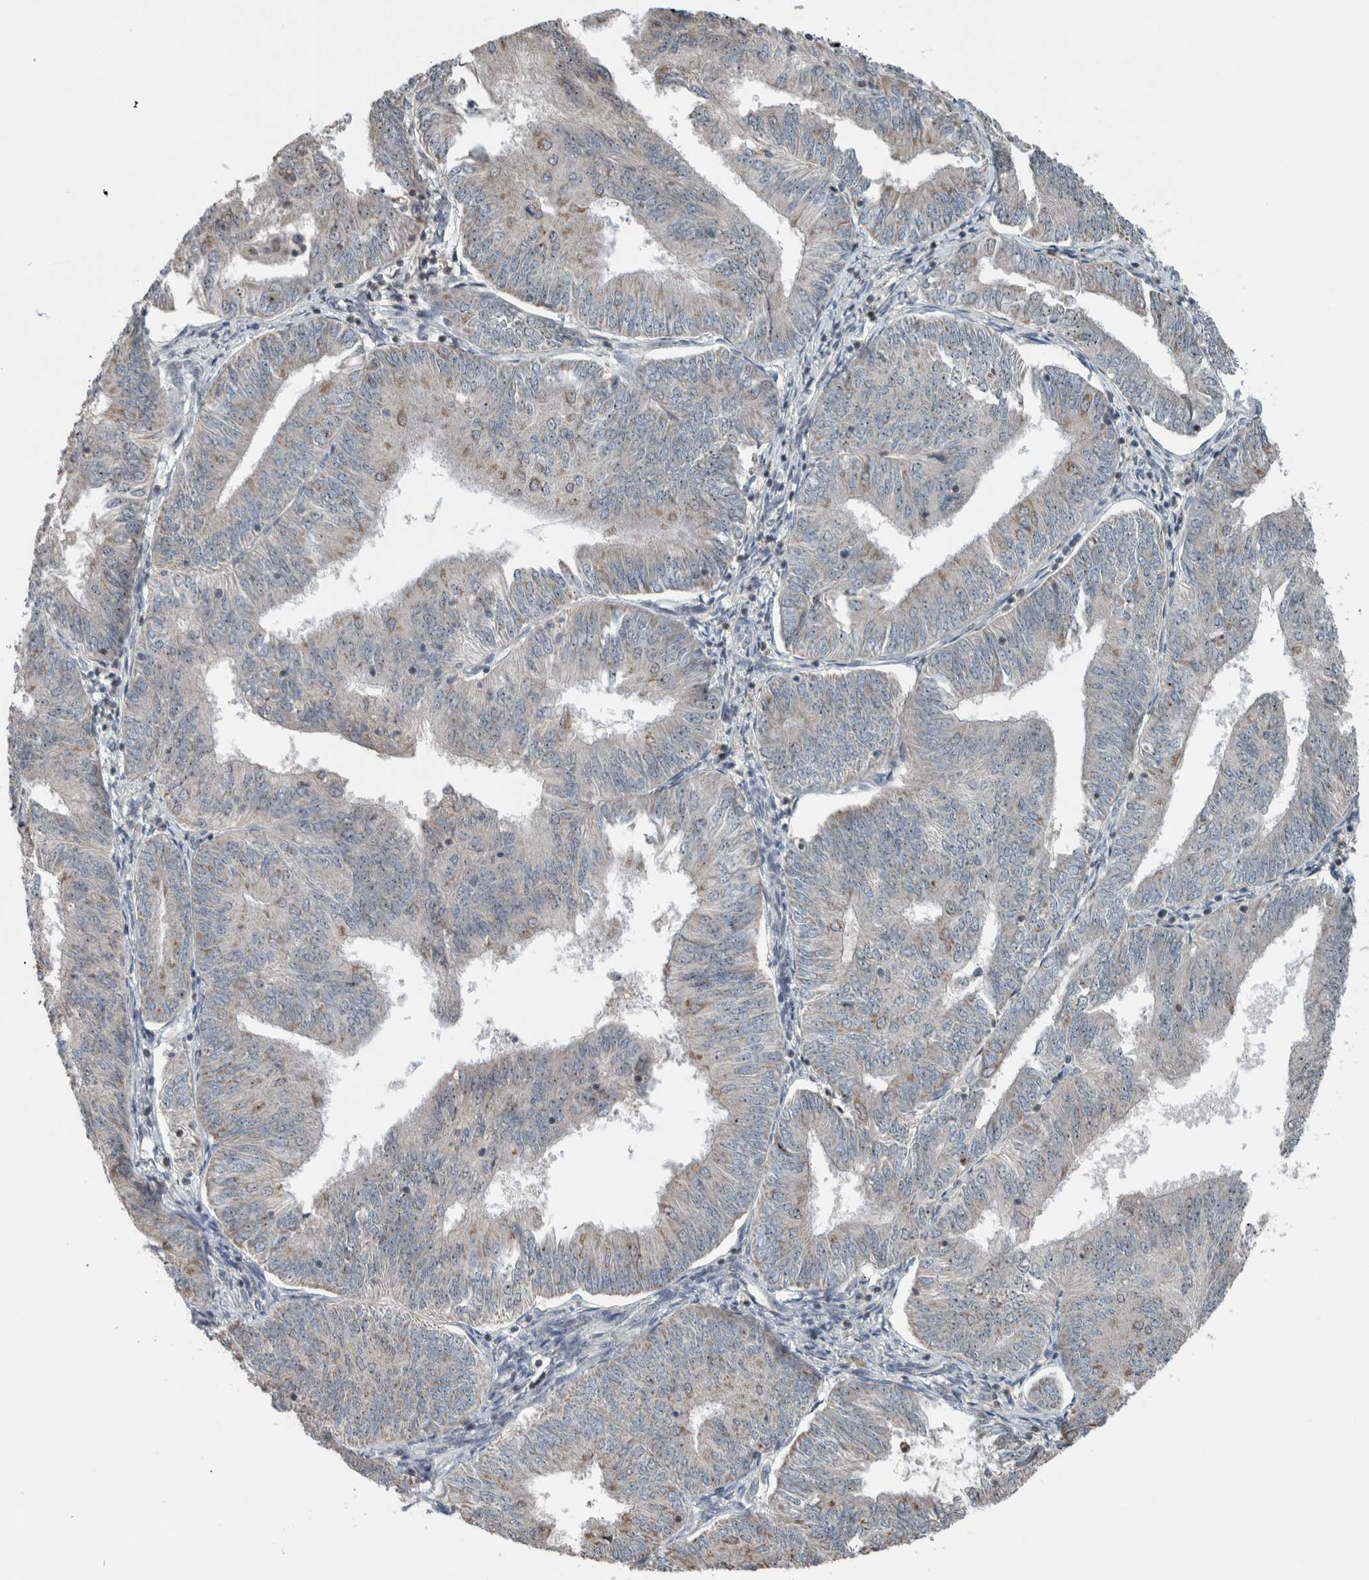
{"staining": {"intensity": "moderate", "quantity": "<25%", "location": "nuclear"}, "tissue": "endometrial cancer", "cell_type": "Tumor cells", "image_type": "cancer", "snomed": [{"axis": "morphology", "description": "Adenocarcinoma, NOS"}, {"axis": "topography", "description": "Endometrium"}], "caption": "Tumor cells reveal low levels of moderate nuclear positivity in approximately <25% of cells in human endometrial cancer. Nuclei are stained in blue.", "gene": "RPF1", "patient": {"sex": "female", "age": 58}}